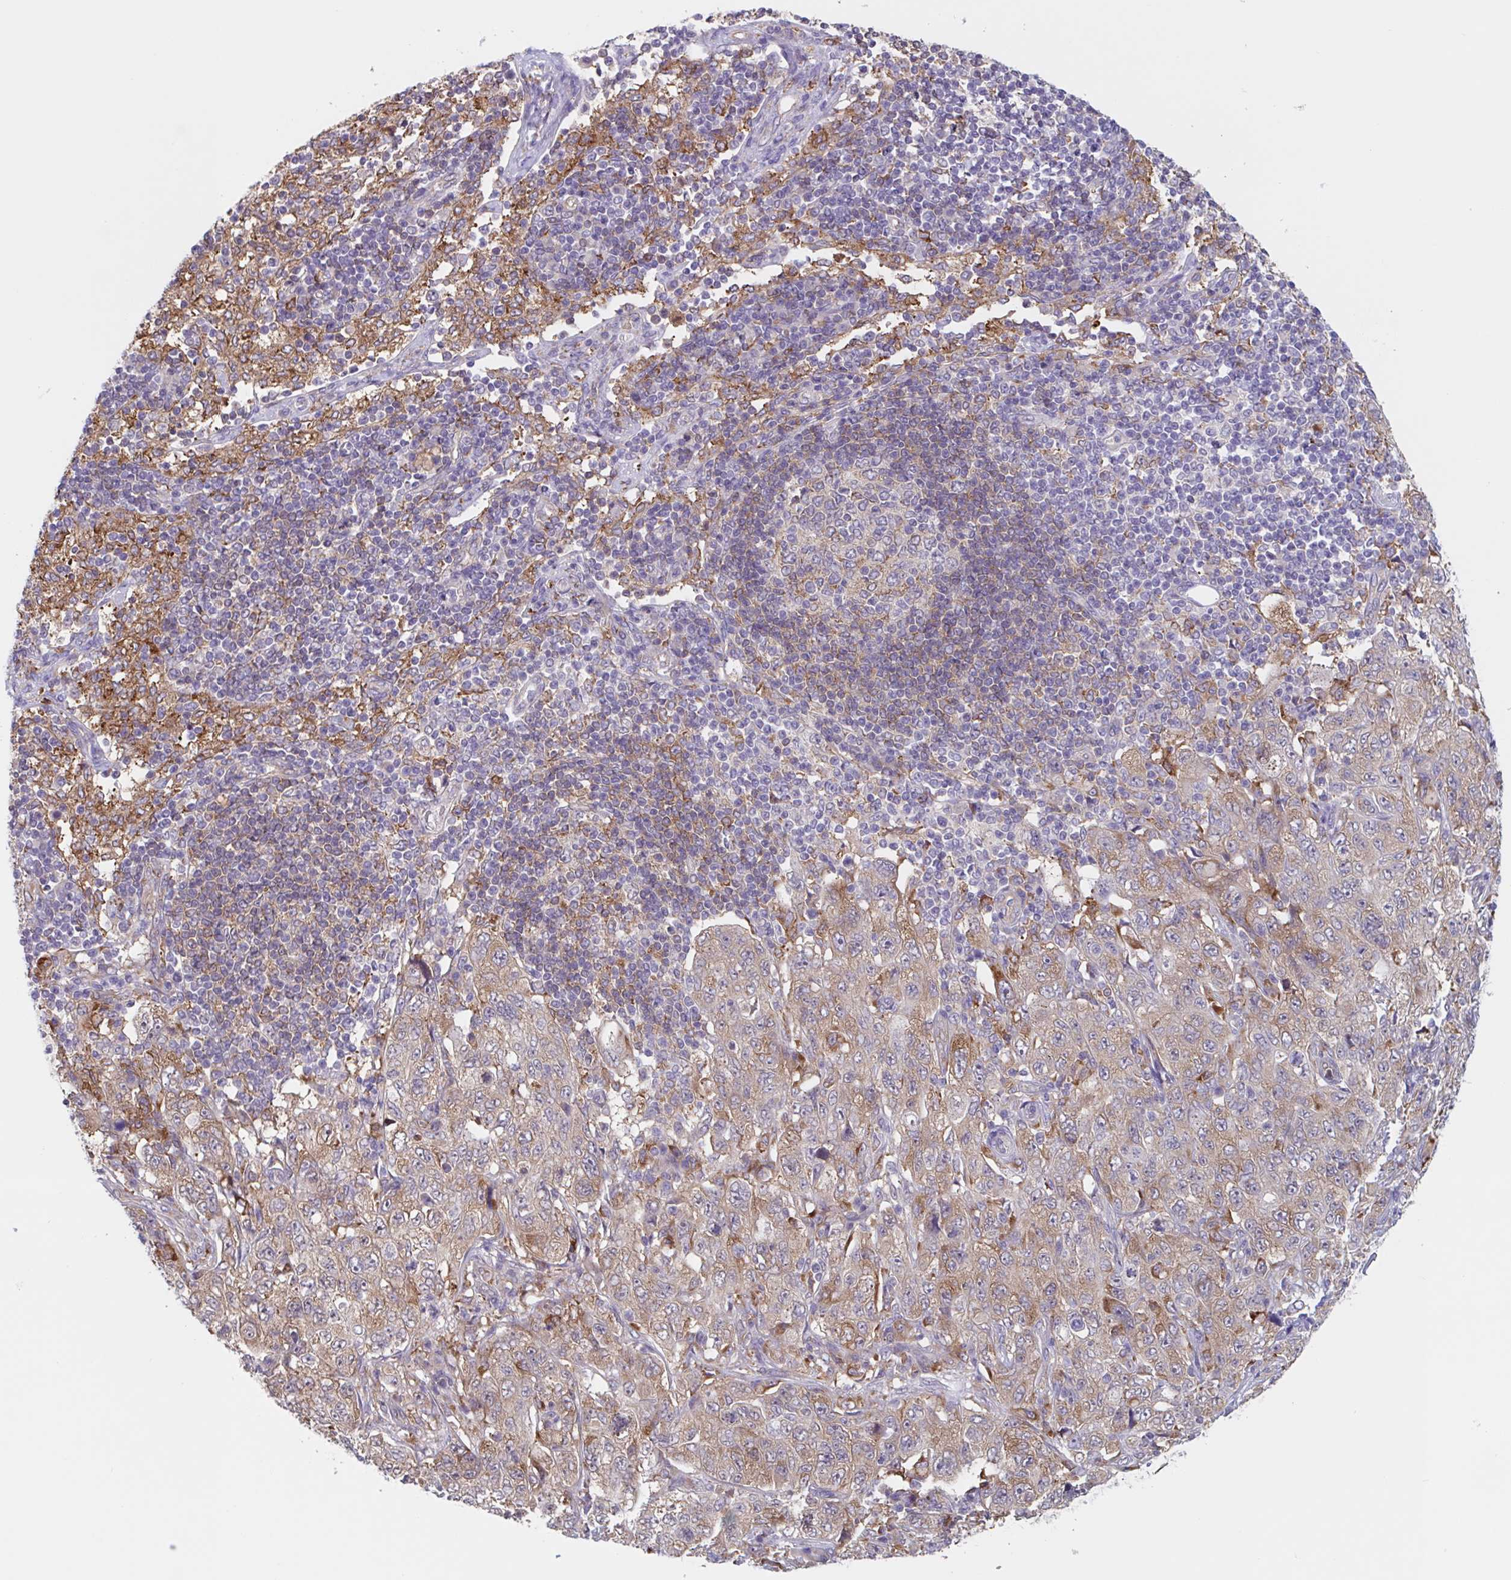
{"staining": {"intensity": "moderate", "quantity": ">75%", "location": "cytoplasmic/membranous"}, "tissue": "pancreatic cancer", "cell_type": "Tumor cells", "image_type": "cancer", "snomed": [{"axis": "morphology", "description": "Adenocarcinoma, NOS"}, {"axis": "topography", "description": "Pancreas"}], "caption": "This histopathology image exhibits immunohistochemistry (IHC) staining of adenocarcinoma (pancreatic), with medium moderate cytoplasmic/membranous staining in about >75% of tumor cells.", "gene": "SNX8", "patient": {"sex": "male", "age": 68}}